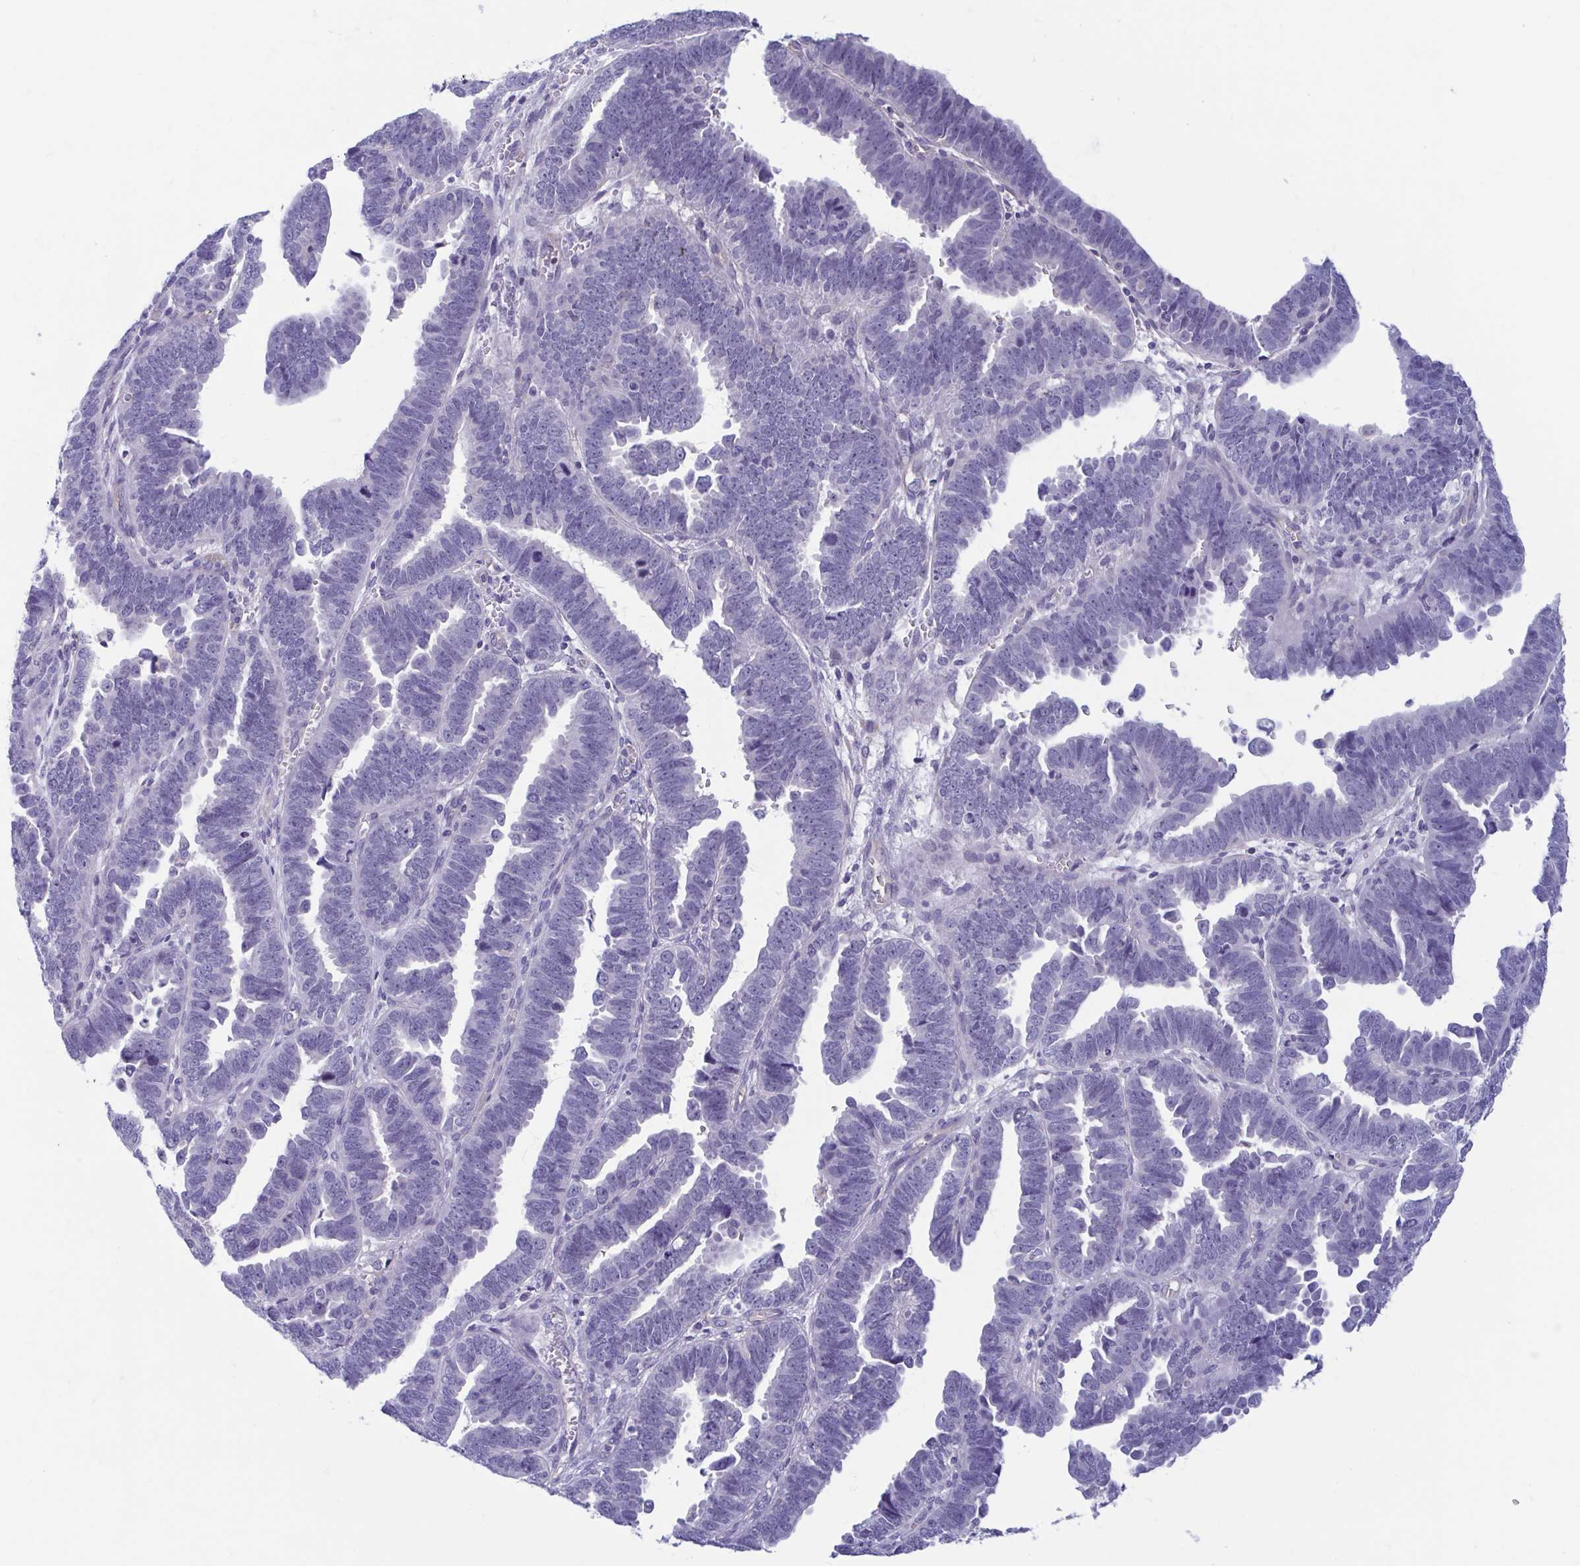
{"staining": {"intensity": "negative", "quantity": "none", "location": "none"}, "tissue": "endometrial cancer", "cell_type": "Tumor cells", "image_type": "cancer", "snomed": [{"axis": "morphology", "description": "Adenocarcinoma, NOS"}, {"axis": "topography", "description": "Endometrium"}], "caption": "Tumor cells are negative for brown protein staining in adenocarcinoma (endometrial). Nuclei are stained in blue.", "gene": "MORC4", "patient": {"sex": "female", "age": 75}}